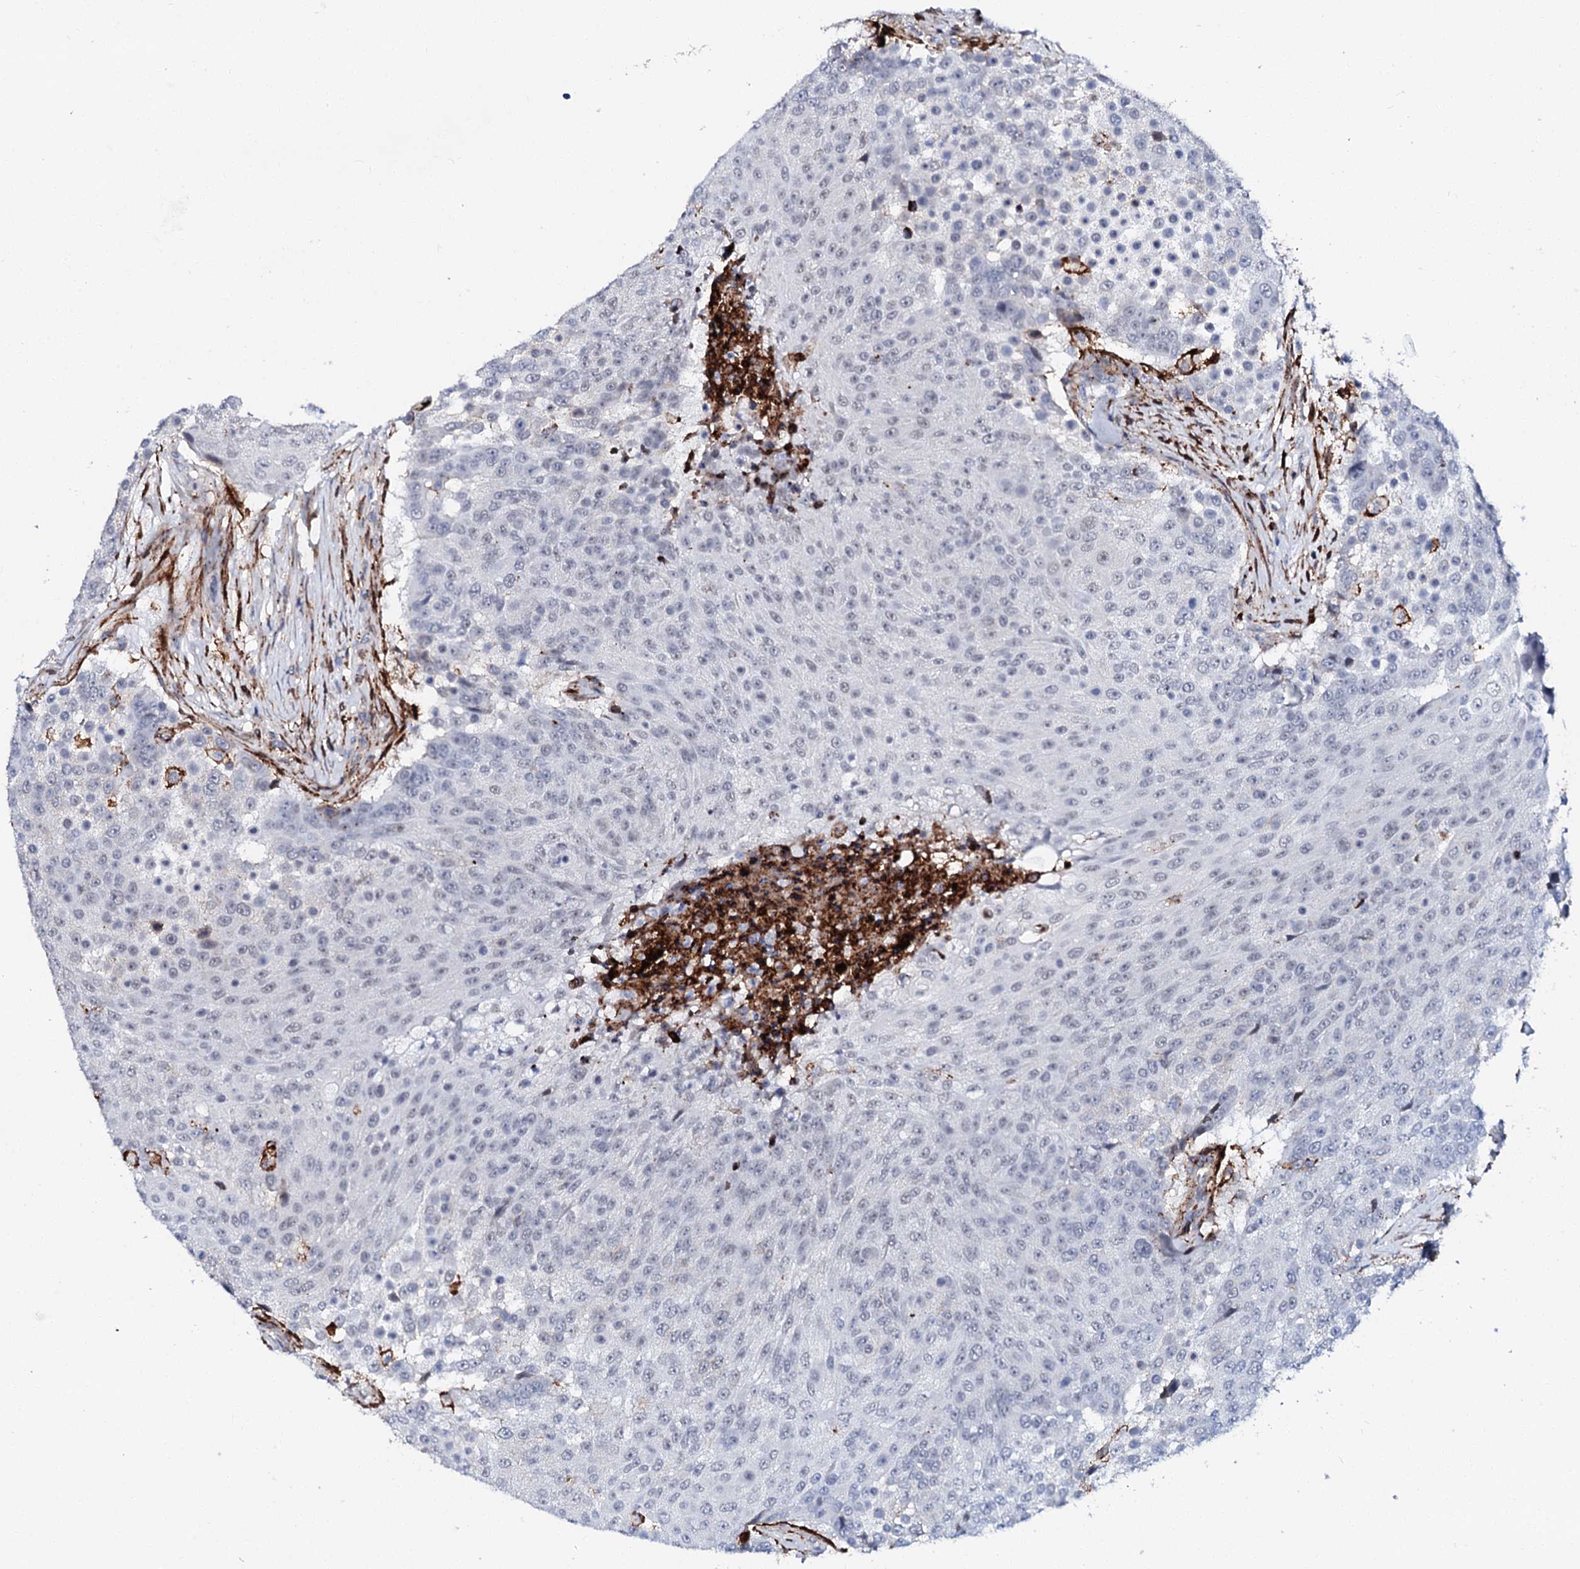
{"staining": {"intensity": "negative", "quantity": "none", "location": "none"}, "tissue": "urothelial cancer", "cell_type": "Tumor cells", "image_type": "cancer", "snomed": [{"axis": "morphology", "description": "Urothelial carcinoma, High grade"}, {"axis": "topography", "description": "Urinary bladder"}], "caption": "High power microscopy histopathology image of an immunohistochemistry (IHC) histopathology image of urothelial cancer, revealing no significant expression in tumor cells.", "gene": "MED13L", "patient": {"sex": "female", "age": 63}}